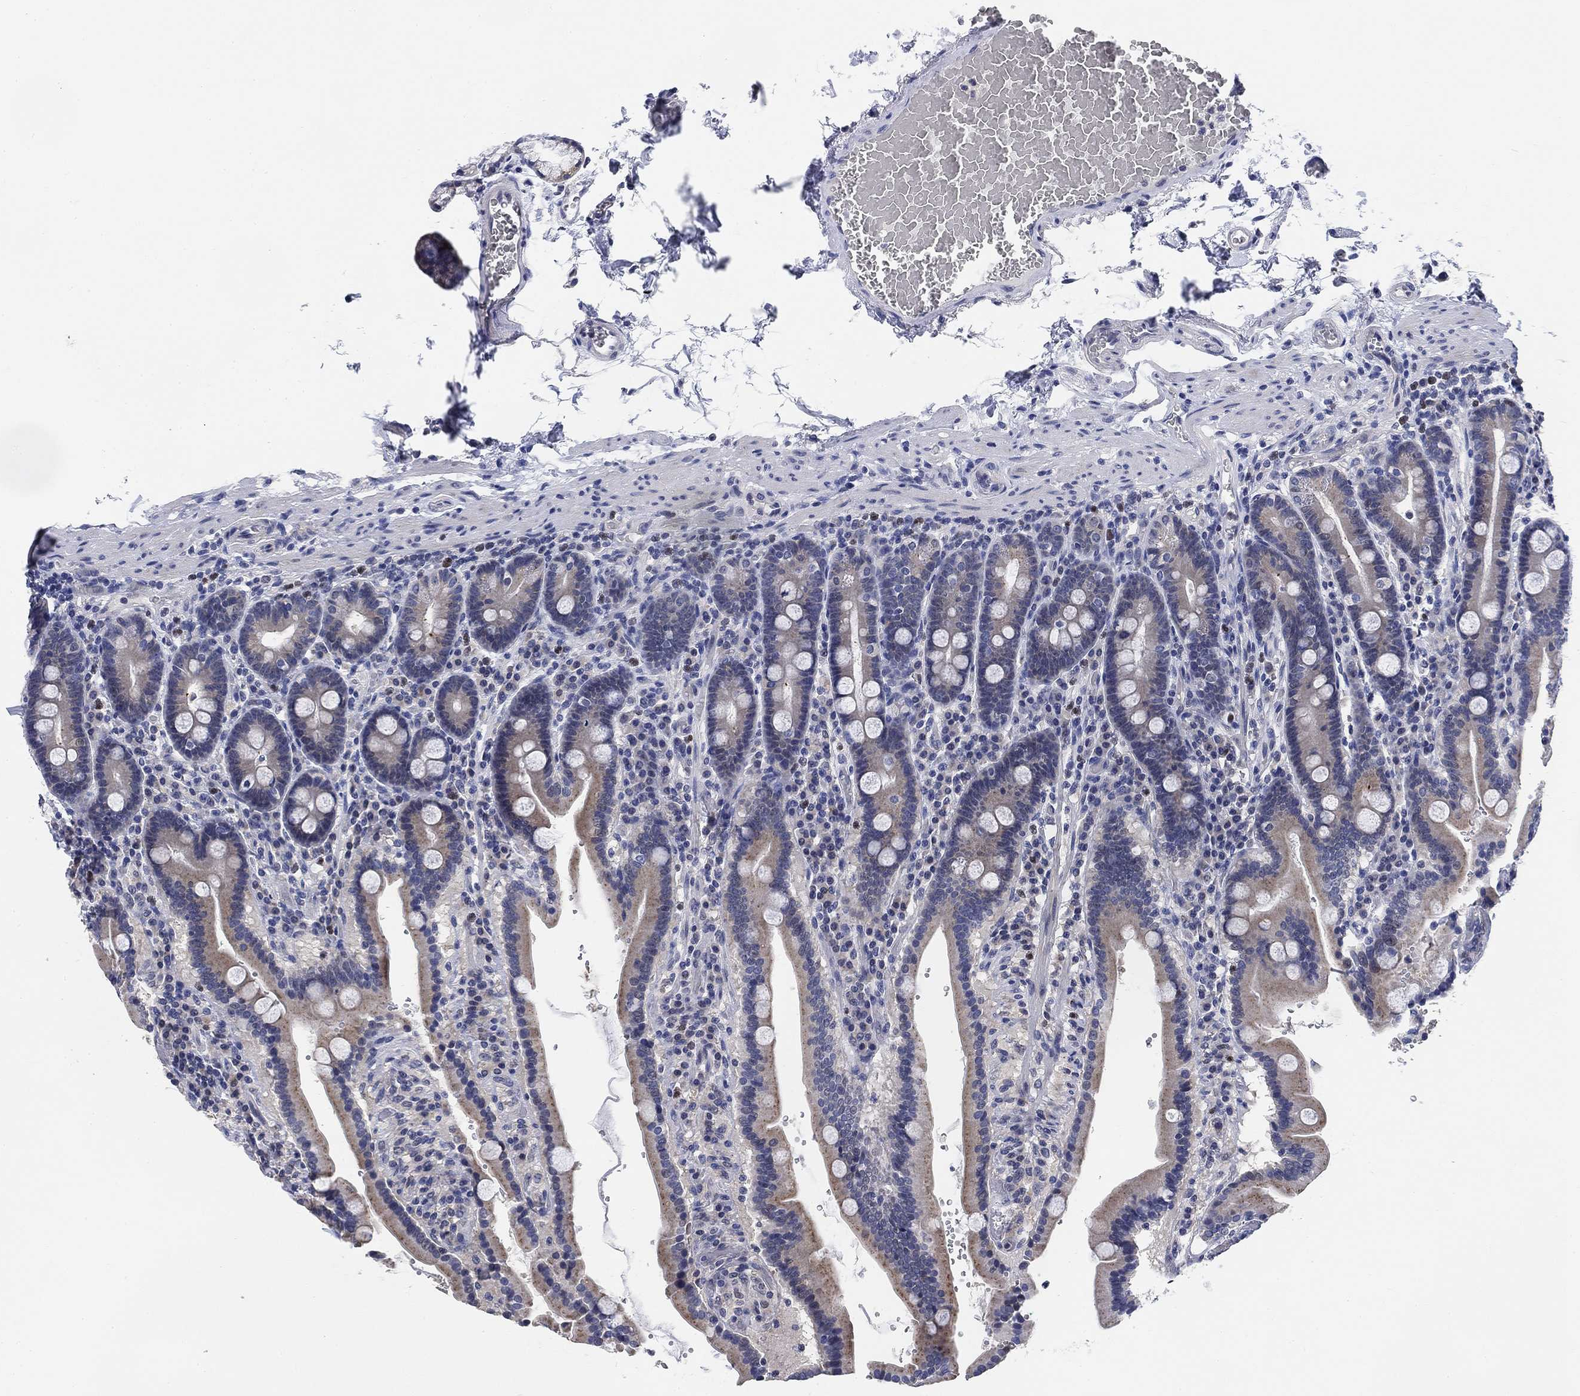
{"staining": {"intensity": "negative", "quantity": "none", "location": "none"}, "tissue": "duodenum", "cell_type": "Glandular cells", "image_type": "normal", "snomed": [{"axis": "morphology", "description": "Normal tissue, NOS"}, {"axis": "topography", "description": "Duodenum"}], "caption": "Micrograph shows no protein positivity in glandular cells of benign duodenum.", "gene": "DAZL", "patient": {"sex": "female", "age": 62}}